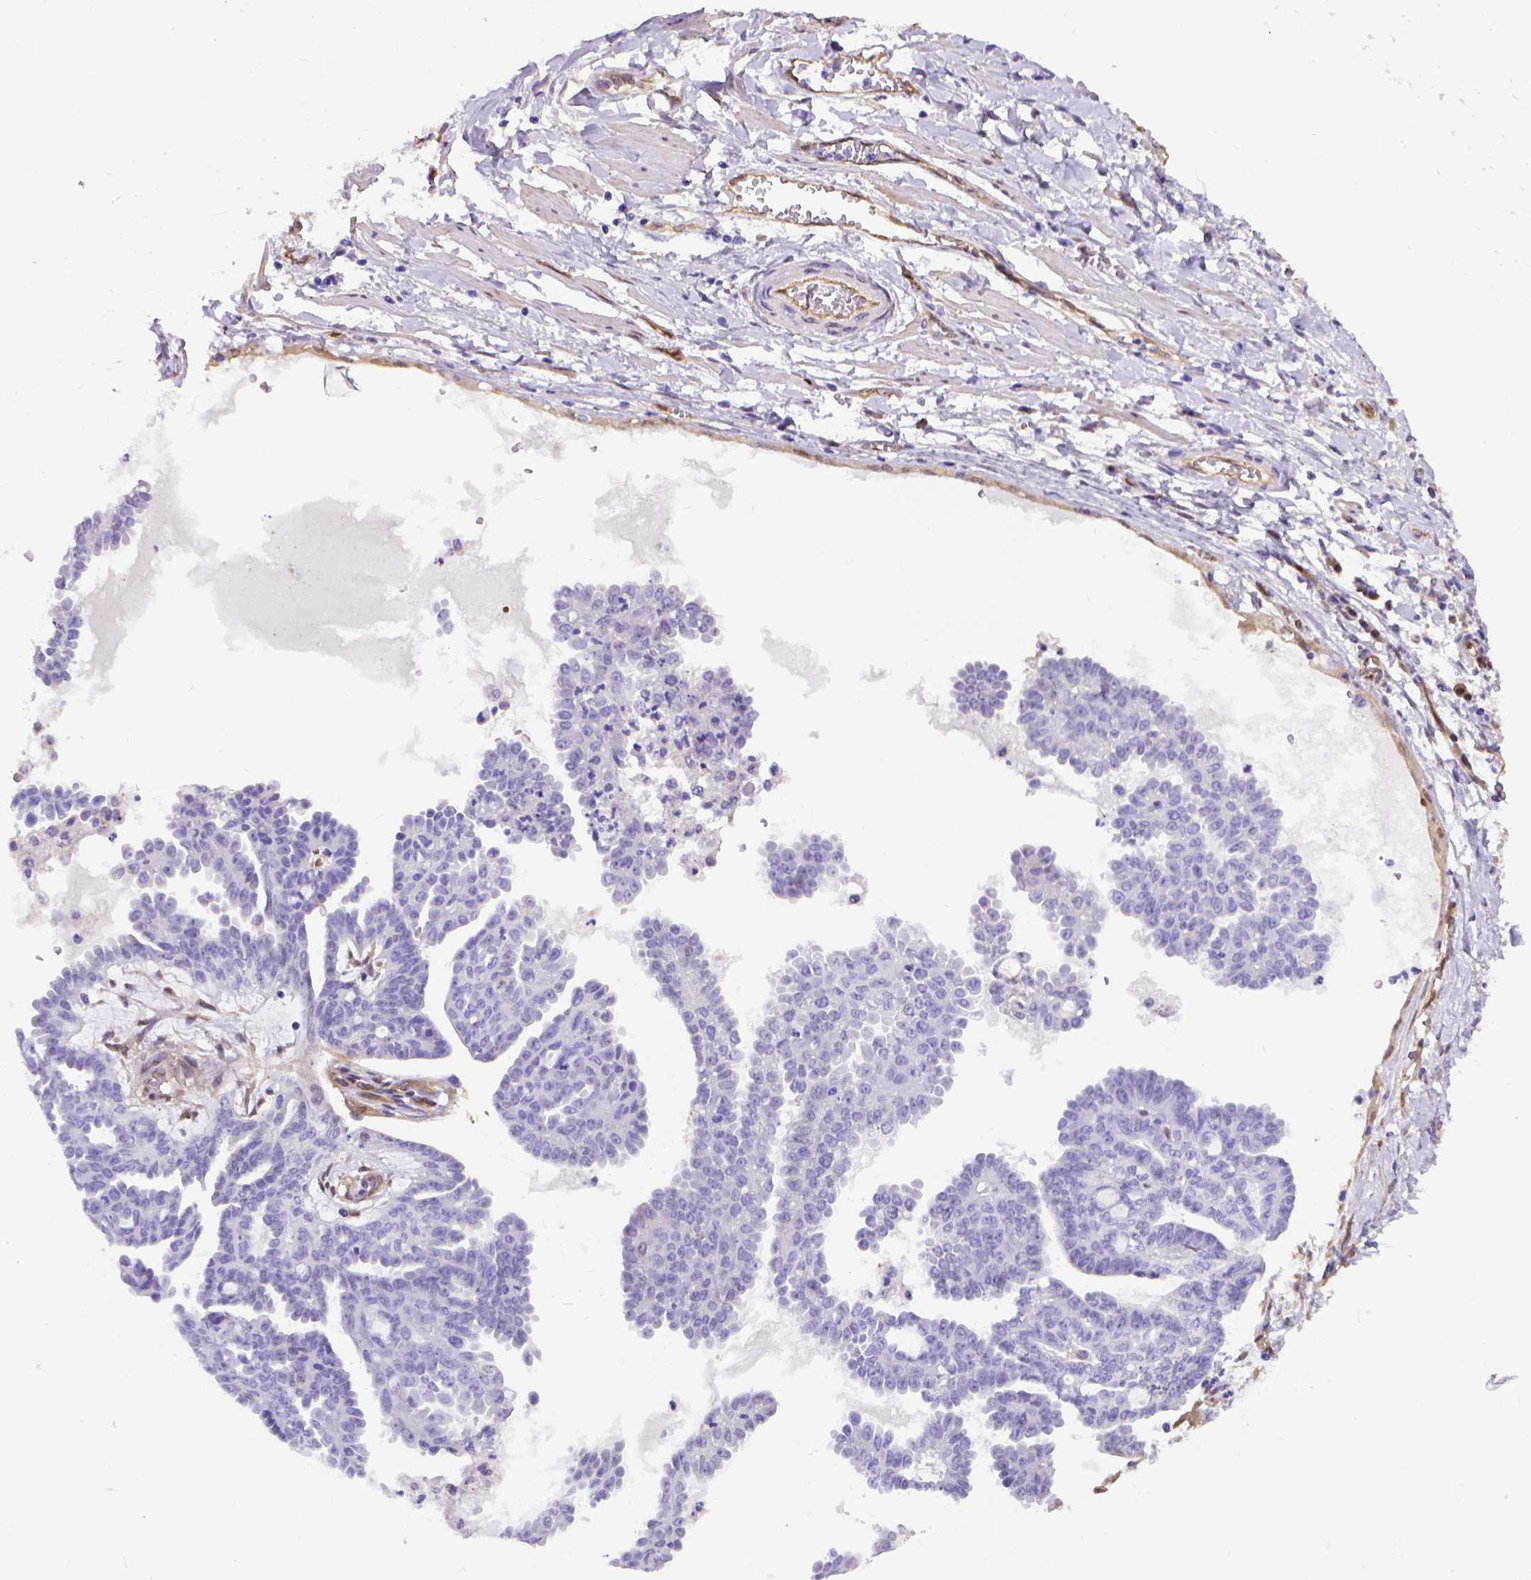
{"staining": {"intensity": "negative", "quantity": "none", "location": "none"}, "tissue": "ovarian cancer", "cell_type": "Tumor cells", "image_type": "cancer", "snomed": [{"axis": "morphology", "description": "Cystadenocarcinoma, serous, NOS"}, {"axis": "topography", "description": "Ovary"}], "caption": "A photomicrograph of human ovarian cancer is negative for staining in tumor cells.", "gene": "CLIC4", "patient": {"sex": "female", "age": 71}}